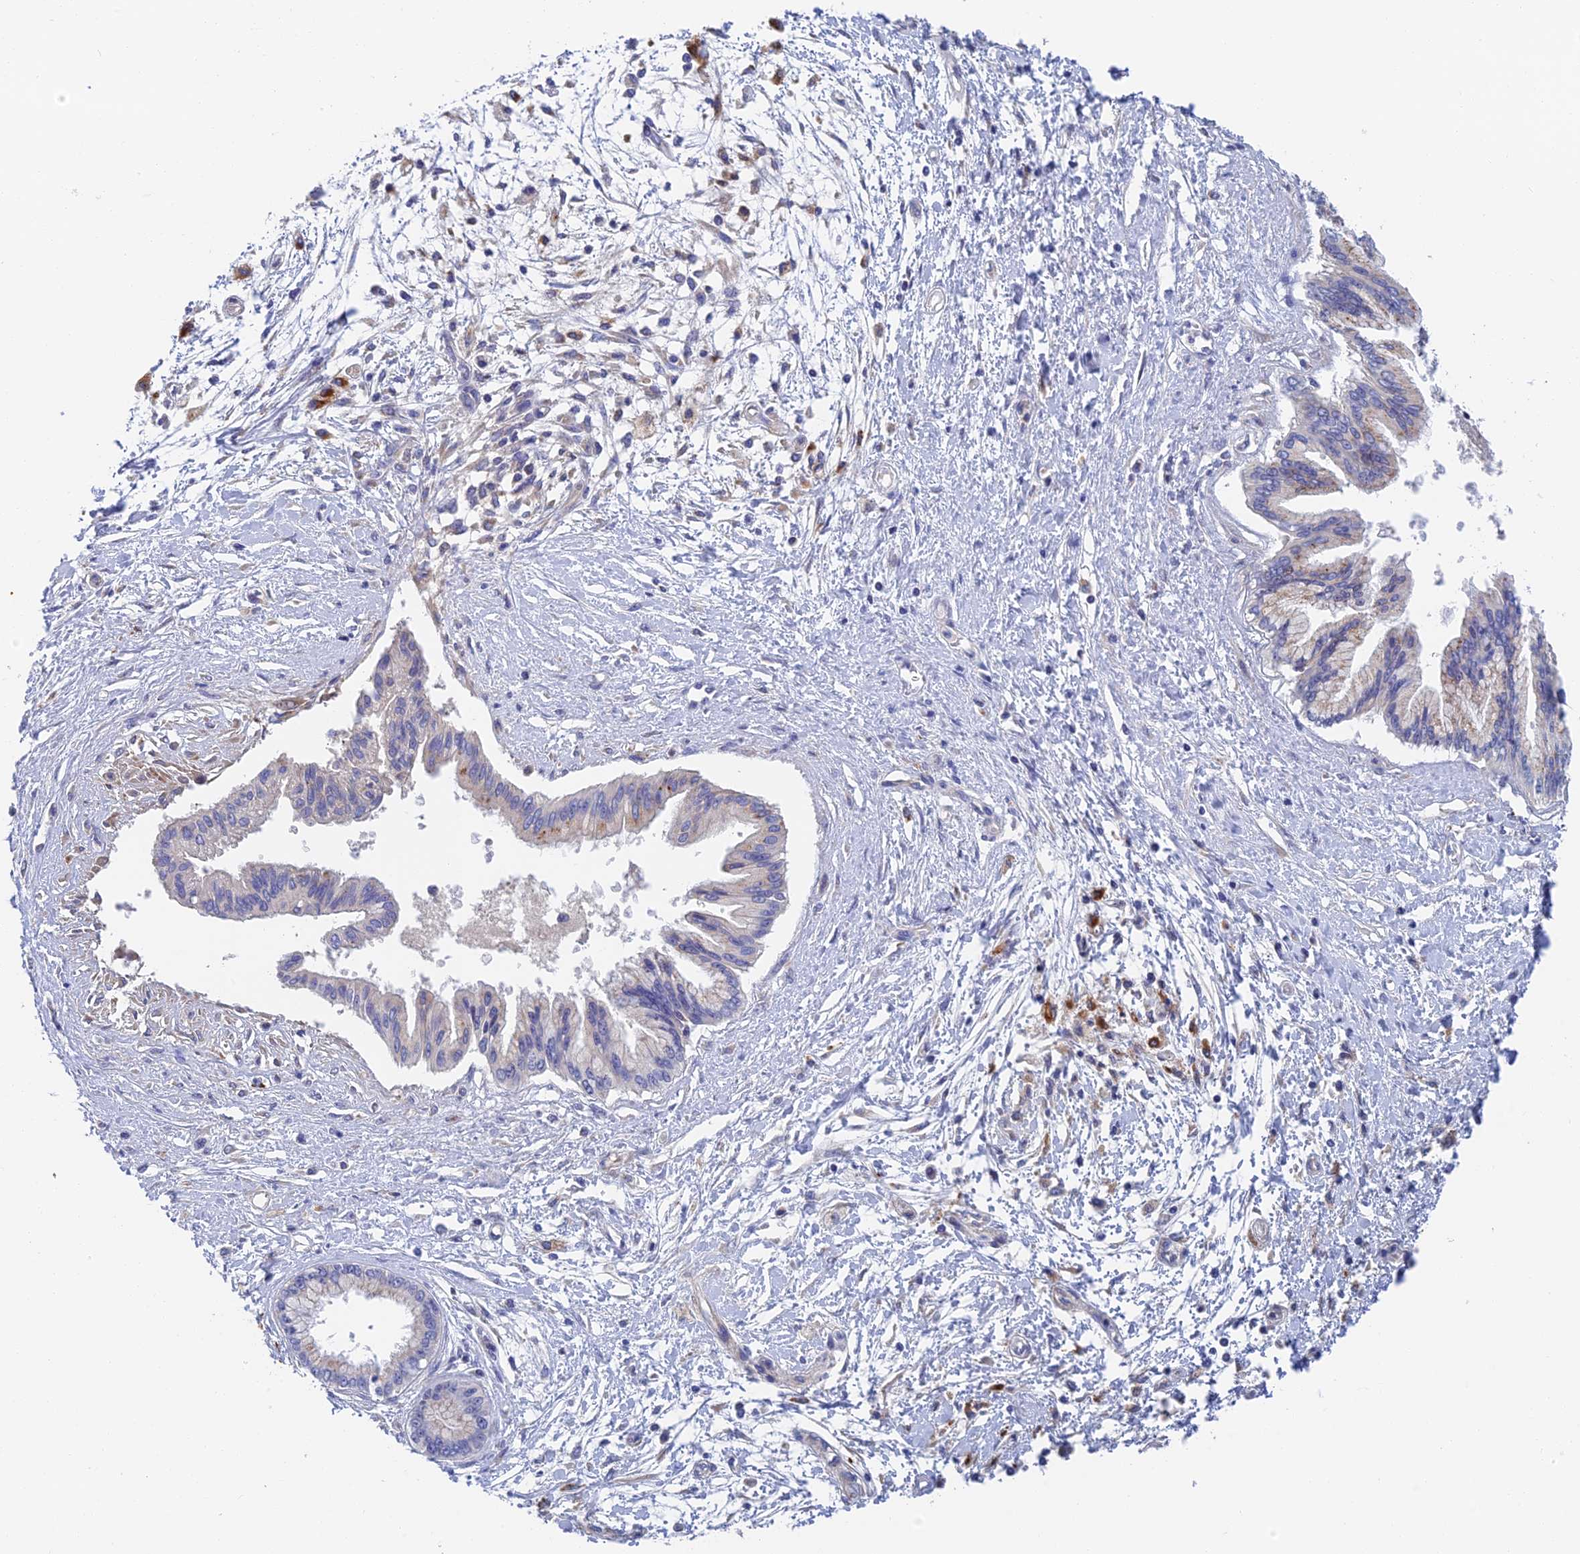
{"staining": {"intensity": "moderate", "quantity": "<25%", "location": "cytoplasmic/membranous"}, "tissue": "pancreatic cancer", "cell_type": "Tumor cells", "image_type": "cancer", "snomed": [{"axis": "morphology", "description": "Adenocarcinoma, NOS"}, {"axis": "topography", "description": "Pancreas"}], "caption": "Immunohistochemical staining of pancreatic cancer (adenocarcinoma) displays moderate cytoplasmic/membranous protein positivity in about <25% of tumor cells.", "gene": "RPGRIP1L", "patient": {"sex": "male", "age": 46}}